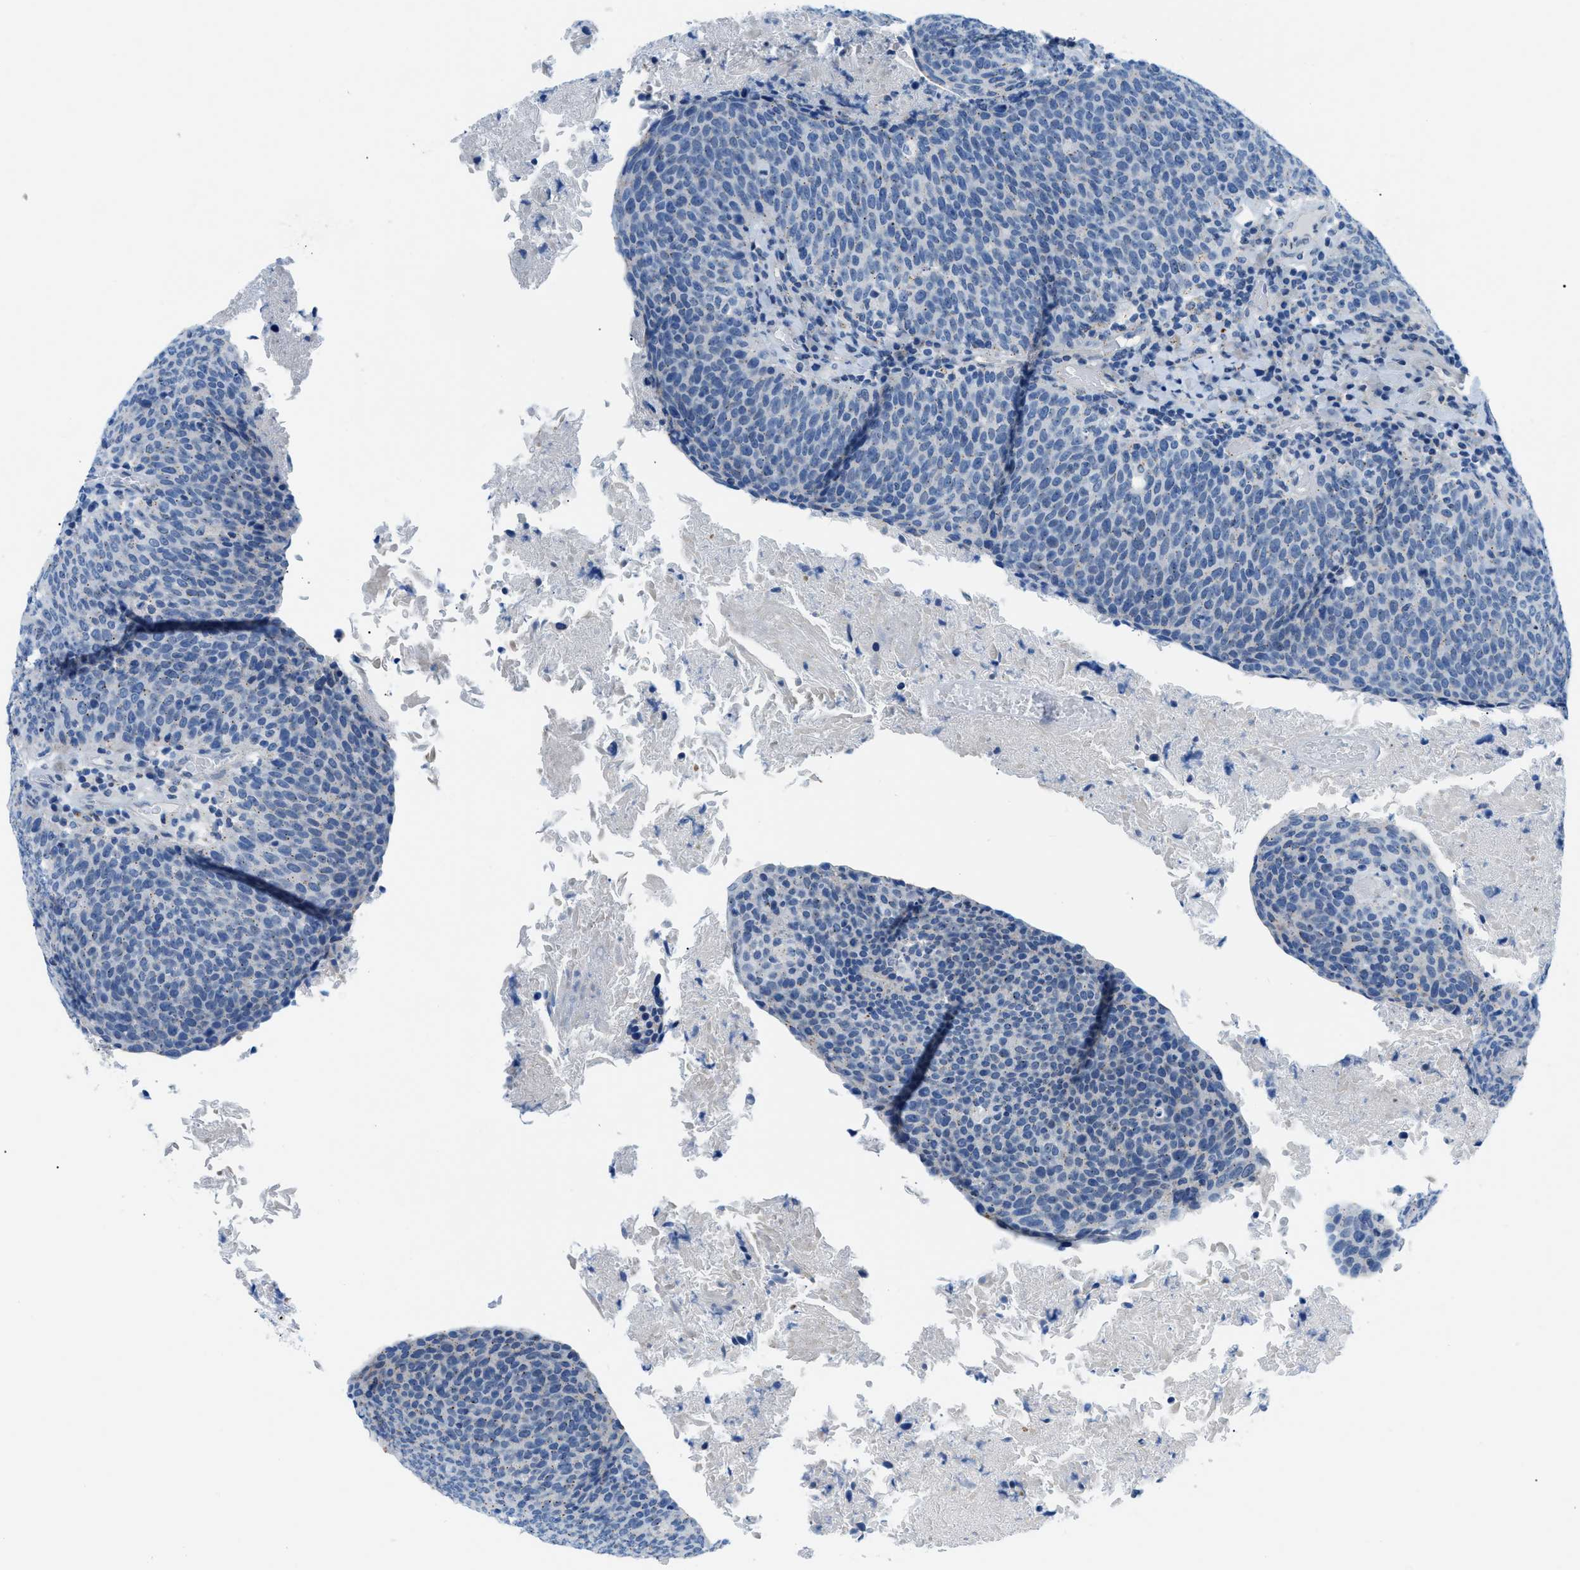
{"staining": {"intensity": "negative", "quantity": "none", "location": "none"}, "tissue": "head and neck cancer", "cell_type": "Tumor cells", "image_type": "cancer", "snomed": [{"axis": "morphology", "description": "Squamous cell carcinoma, NOS"}, {"axis": "morphology", "description": "Squamous cell carcinoma, metastatic, NOS"}, {"axis": "topography", "description": "Lymph node"}, {"axis": "topography", "description": "Head-Neck"}], "caption": "Immunohistochemistry micrograph of human metastatic squamous cell carcinoma (head and neck) stained for a protein (brown), which shows no positivity in tumor cells.", "gene": "FDCSP", "patient": {"sex": "male", "age": 62}}